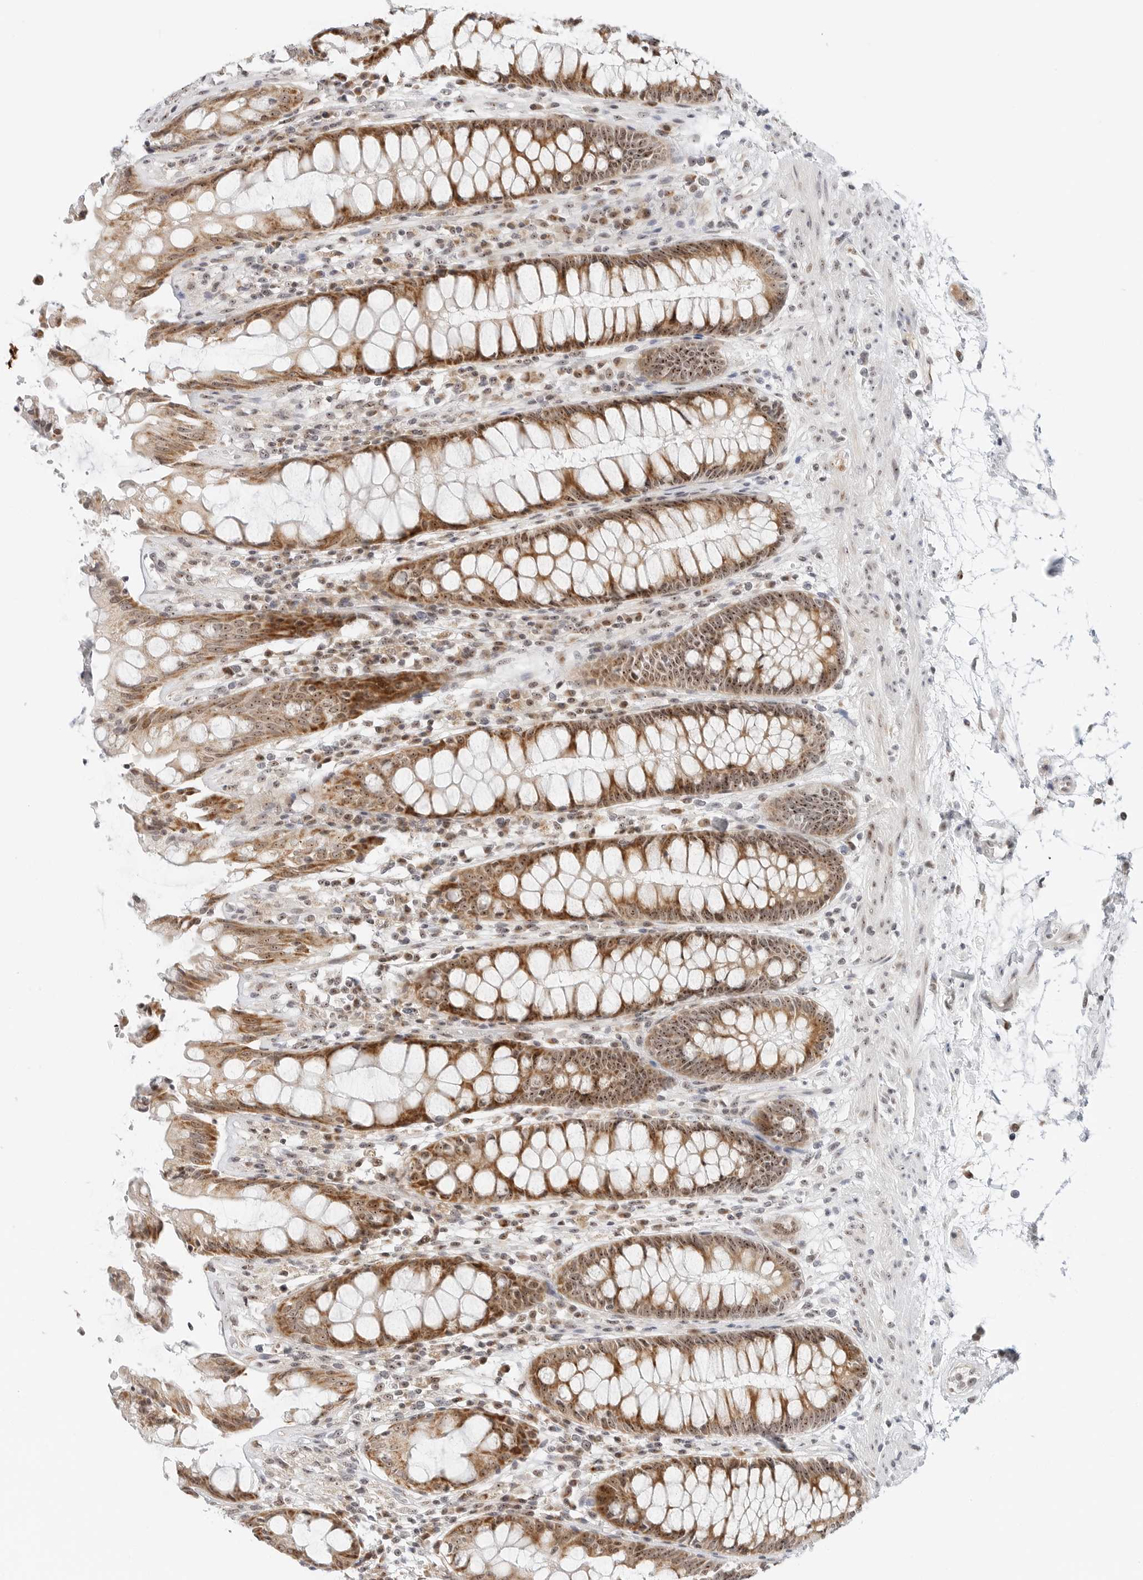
{"staining": {"intensity": "moderate", "quantity": ">75%", "location": "cytoplasmic/membranous,nuclear"}, "tissue": "rectum", "cell_type": "Glandular cells", "image_type": "normal", "snomed": [{"axis": "morphology", "description": "Normal tissue, NOS"}, {"axis": "topography", "description": "Rectum"}], "caption": "DAB (3,3'-diaminobenzidine) immunohistochemical staining of unremarkable rectum displays moderate cytoplasmic/membranous,nuclear protein expression in about >75% of glandular cells.", "gene": "RIMKLA", "patient": {"sex": "male", "age": 64}}